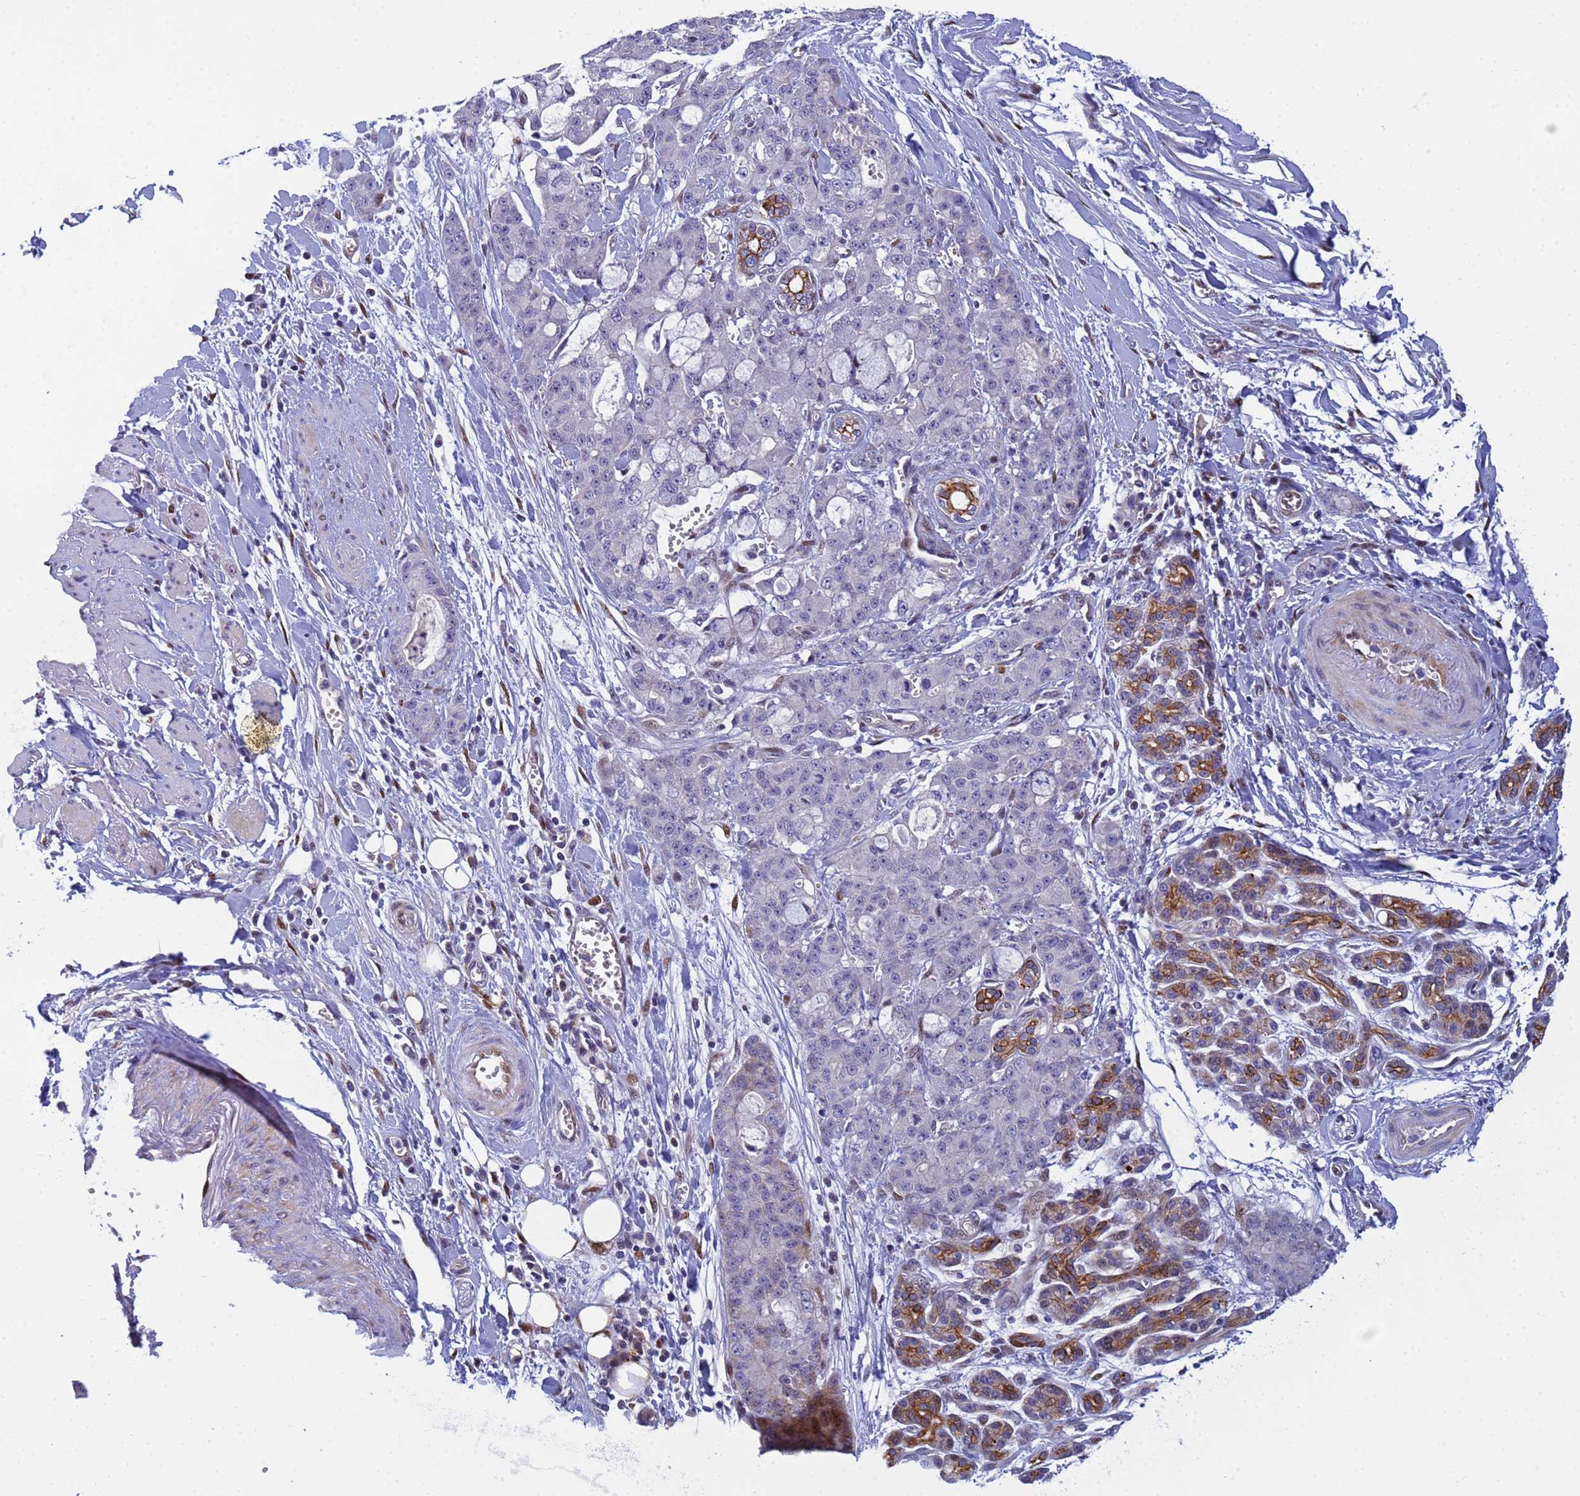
{"staining": {"intensity": "negative", "quantity": "none", "location": "none"}, "tissue": "pancreatic cancer", "cell_type": "Tumor cells", "image_type": "cancer", "snomed": [{"axis": "morphology", "description": "Adenocarcinoma, NOS"}, {"axis": "topography", "description": "Pancreas"}], "caption": "Immunohistochemistry histopathology image of human pancreatic cancer (adenocarcinoma) stained for a protein (brown), which demonstrates no positivity in tumor cells.", "gene": "PPP6R1", "patient": {"sex": "female", "age": 73}}